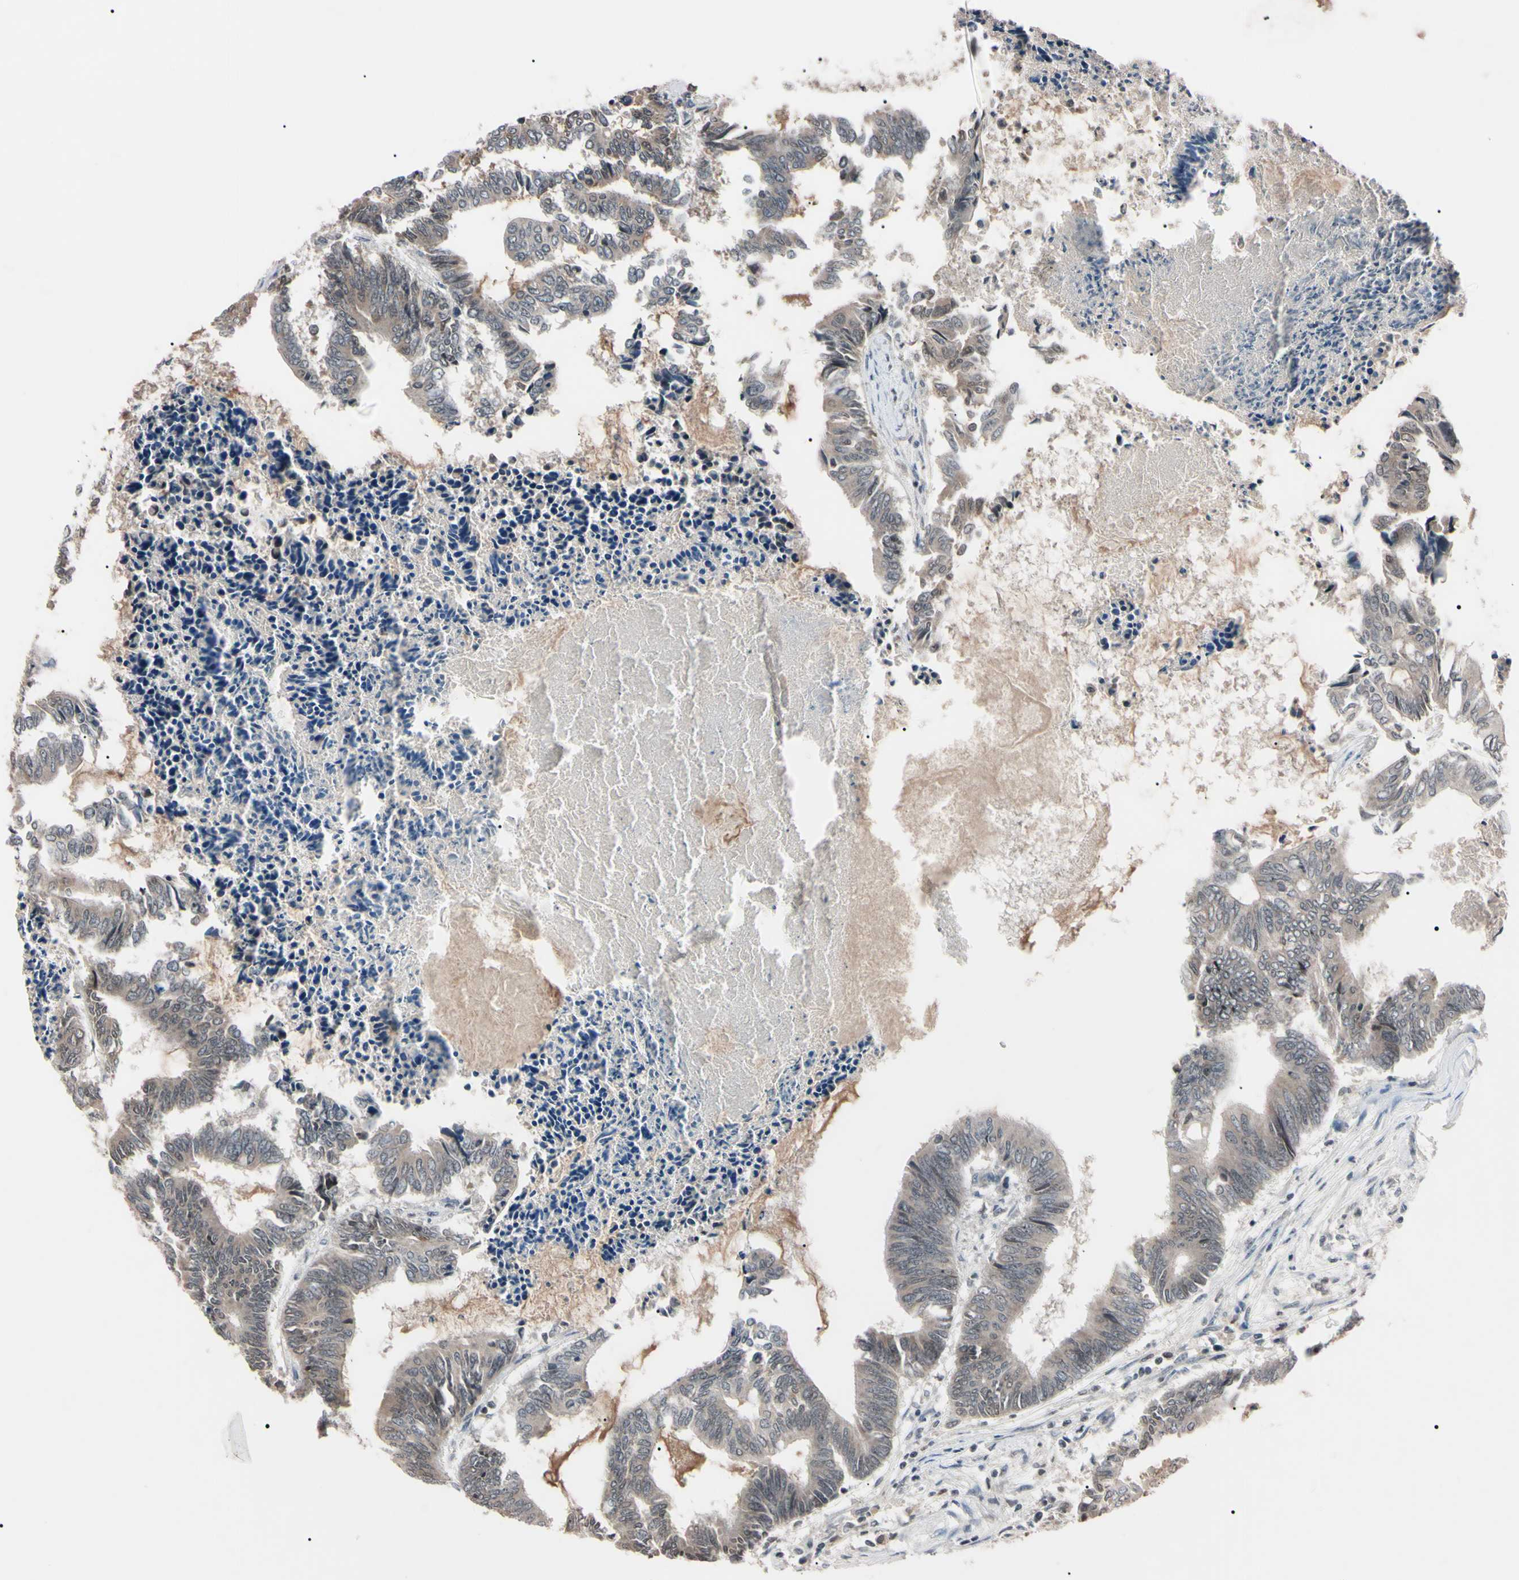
{"staining": {"intensity": "weak", "quantity": ">75%", "location": "cytoplasmic/membranous"}, "tissue": "colorectal cancer", "cell_type": "Tumor cells", "image_type": "cancer", "snomed": [{"axis": "morphology", "description": "Adenocarcinoma, NOS"}, {"axis": "topography", "description": "Rectum"}], "caption": "Protein staining of colorectal adenocarcinoma tissue displays weak cytoplasmic/membranous staining in approximately >75% of tumor cells.", "gene": "YY1", "patient": {"sex": "male", "age": 63}}